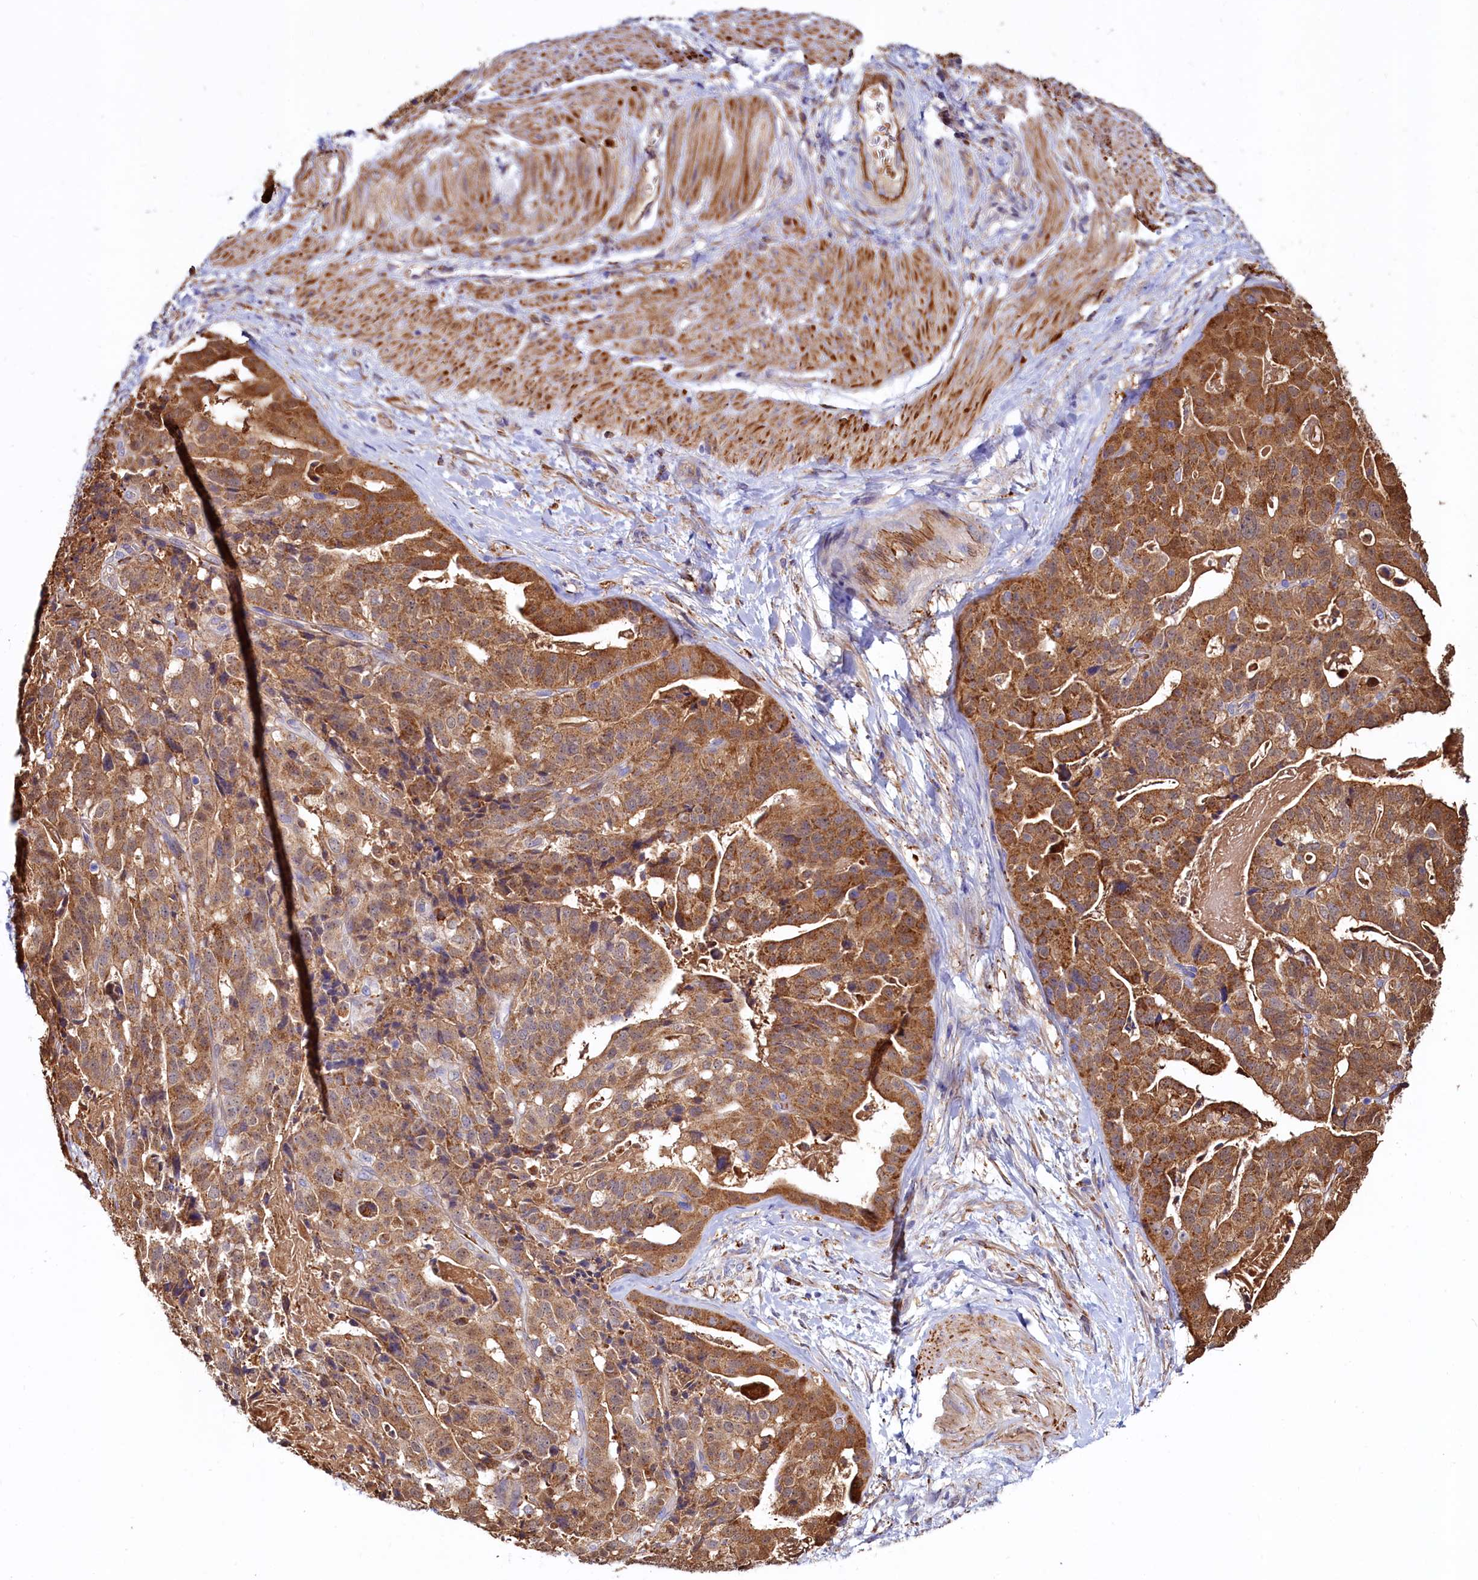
{"staining": {"intensity": "moderate", "quantity": ">75%", "location": "cytoplasmic/membranous"}, "tissue": "stomach cancer", "cell_type": "Tumor cells", "image_type": "cancer", "snomed": [{"axis": "morphology", "description": "Adenocarcinoma, NOS"}, {"axis": "topography", "description": "Stomach"}], "caption": "Brown immunohistochemical staining in human stomach cancer exhibits moderate cytoplasmic/membranous expression in approximately >75% of tumor cells. (DAB IHC, brown staining for protein, blue staining for nuclei).", "gene": "ASTE1", "patient": {"sex": "male", "age": 48}}